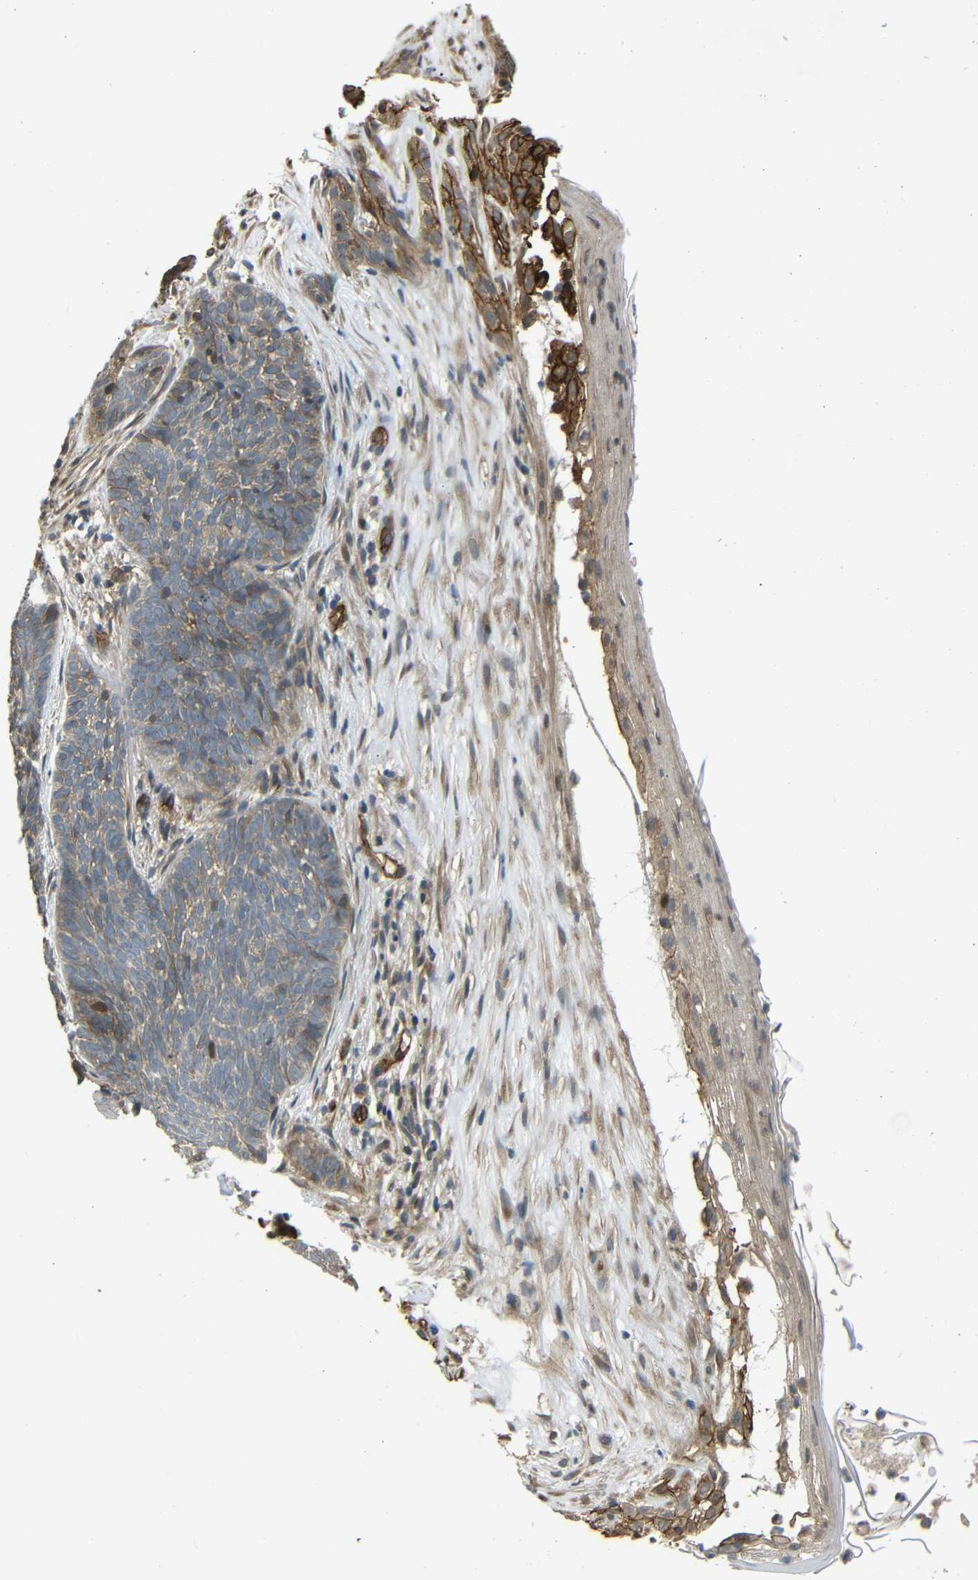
{"staining": {"intensity": "weak", "quantity": "25%-75%", "location": "cytoplasmic/membranous"}, "tissue": "skin cancer", "cell_type": "Tumor cells", "image_type": "cancer", "snomed": [{"axis": "morphology", "description": "Basal cell carcinoma"}, {"axis": "topography", "description": "Skin"}], "caption": "DAB immunohistochemical staining of human skin cancer reveals weak cytoplasmic/membranous protein positivity in about 25%-75% of tumor cells.", "gene": "RELL1", "patient": {"sex": "female", "age": 70}}